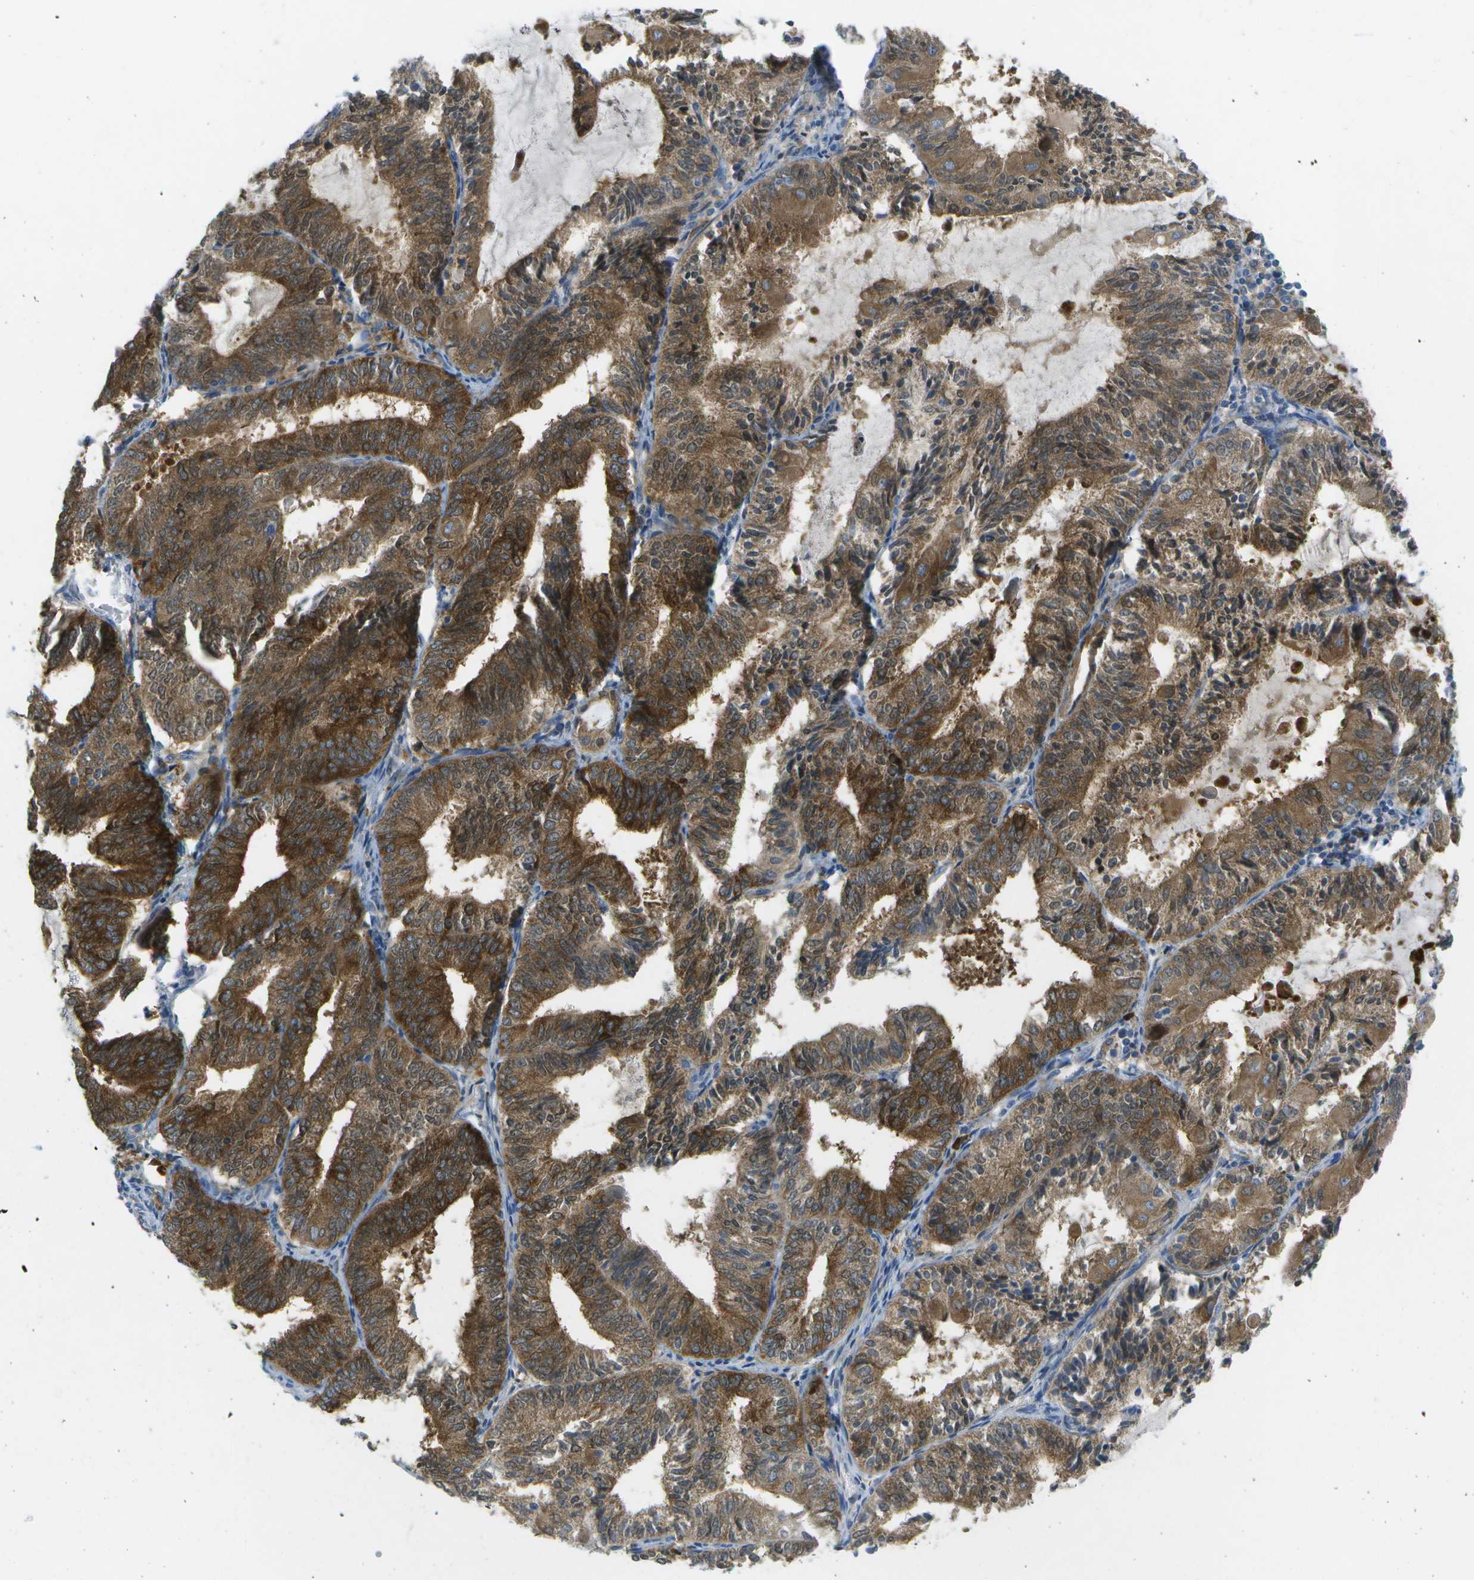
{"staining": {"intensity": "moderate", "quantity": ">75%", "location": "cytoplasmic/membranous"}, "tissue": "endometrial cancer", "cell_type": "Tumor cells", "image_type": "cancer", "snomed": [{"axis": "morphology", "description": "Adenocarcinoma, NOS"}, {"axis": "topography", "description": "Endometrium"}], "caption": "Immunohistochemistry (DAB) staining of human endometrial adenocarcinoma shows moderate cytoplasmic/membranous protein positivity in about >75% of tumor cells.", "gene": "WNK2", "patient": {"sex": "female", "age": 81}}